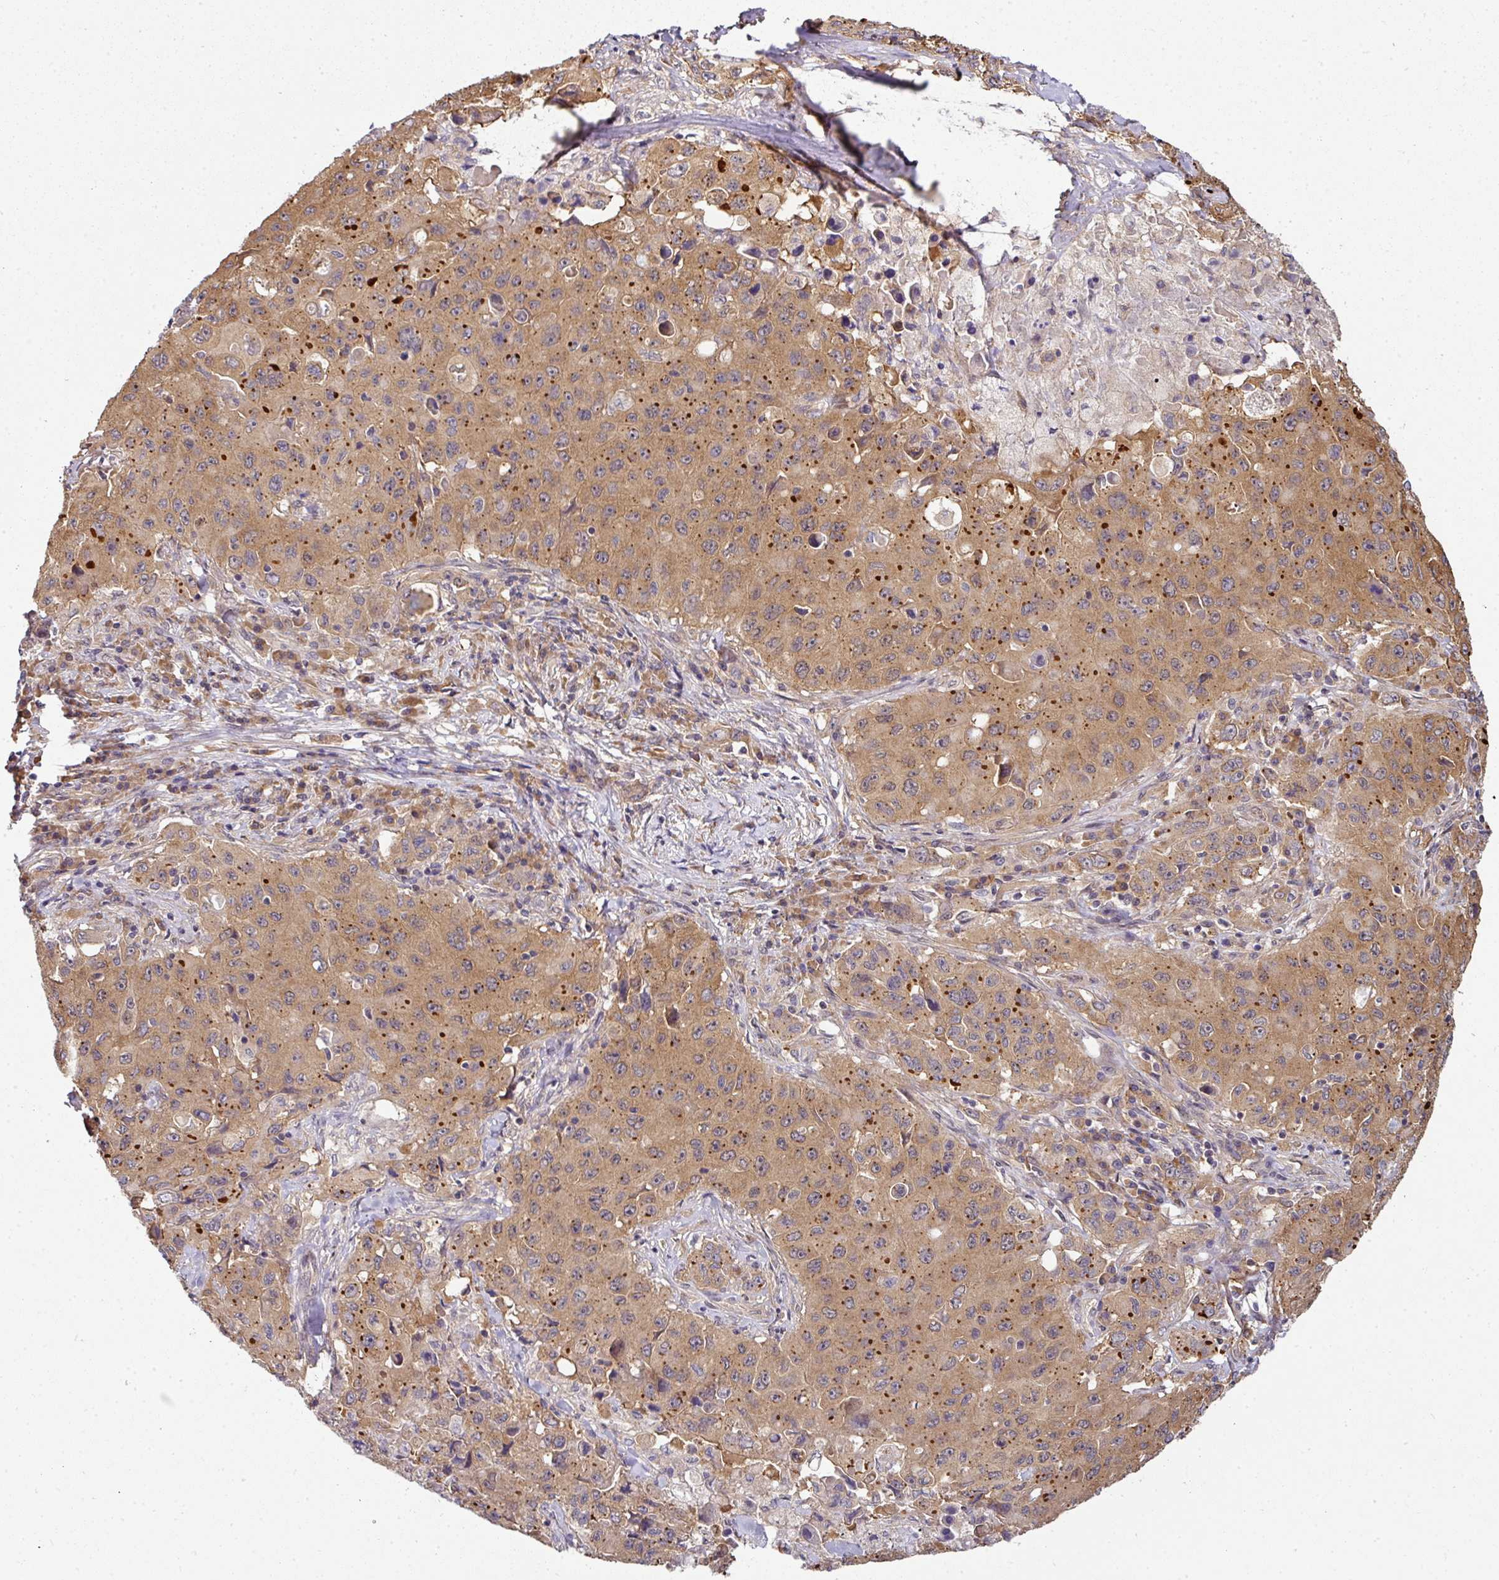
{"staining": {"intensity": "moderate", "quantity": ">75%", "location": "cytoplasmic/membranous"}, "tissue": "lung cancer", "cell_type": "Tumor cells", "image_type": "cancer", "snomed": [{"axis": "morphology", "description": "Squamous cell carcinoma, NOS"}, {"axis": "topography", "description": "Lung"}], "caption": "This image displays immunohistochemistry staining of squamous cell carcinoma (lung), with medium moderate cytoplasmic/membranous expression in approximately >75% of tumor cells.", "gene": "RBM4B", "patient": {"sex": "male", "age": 63}}